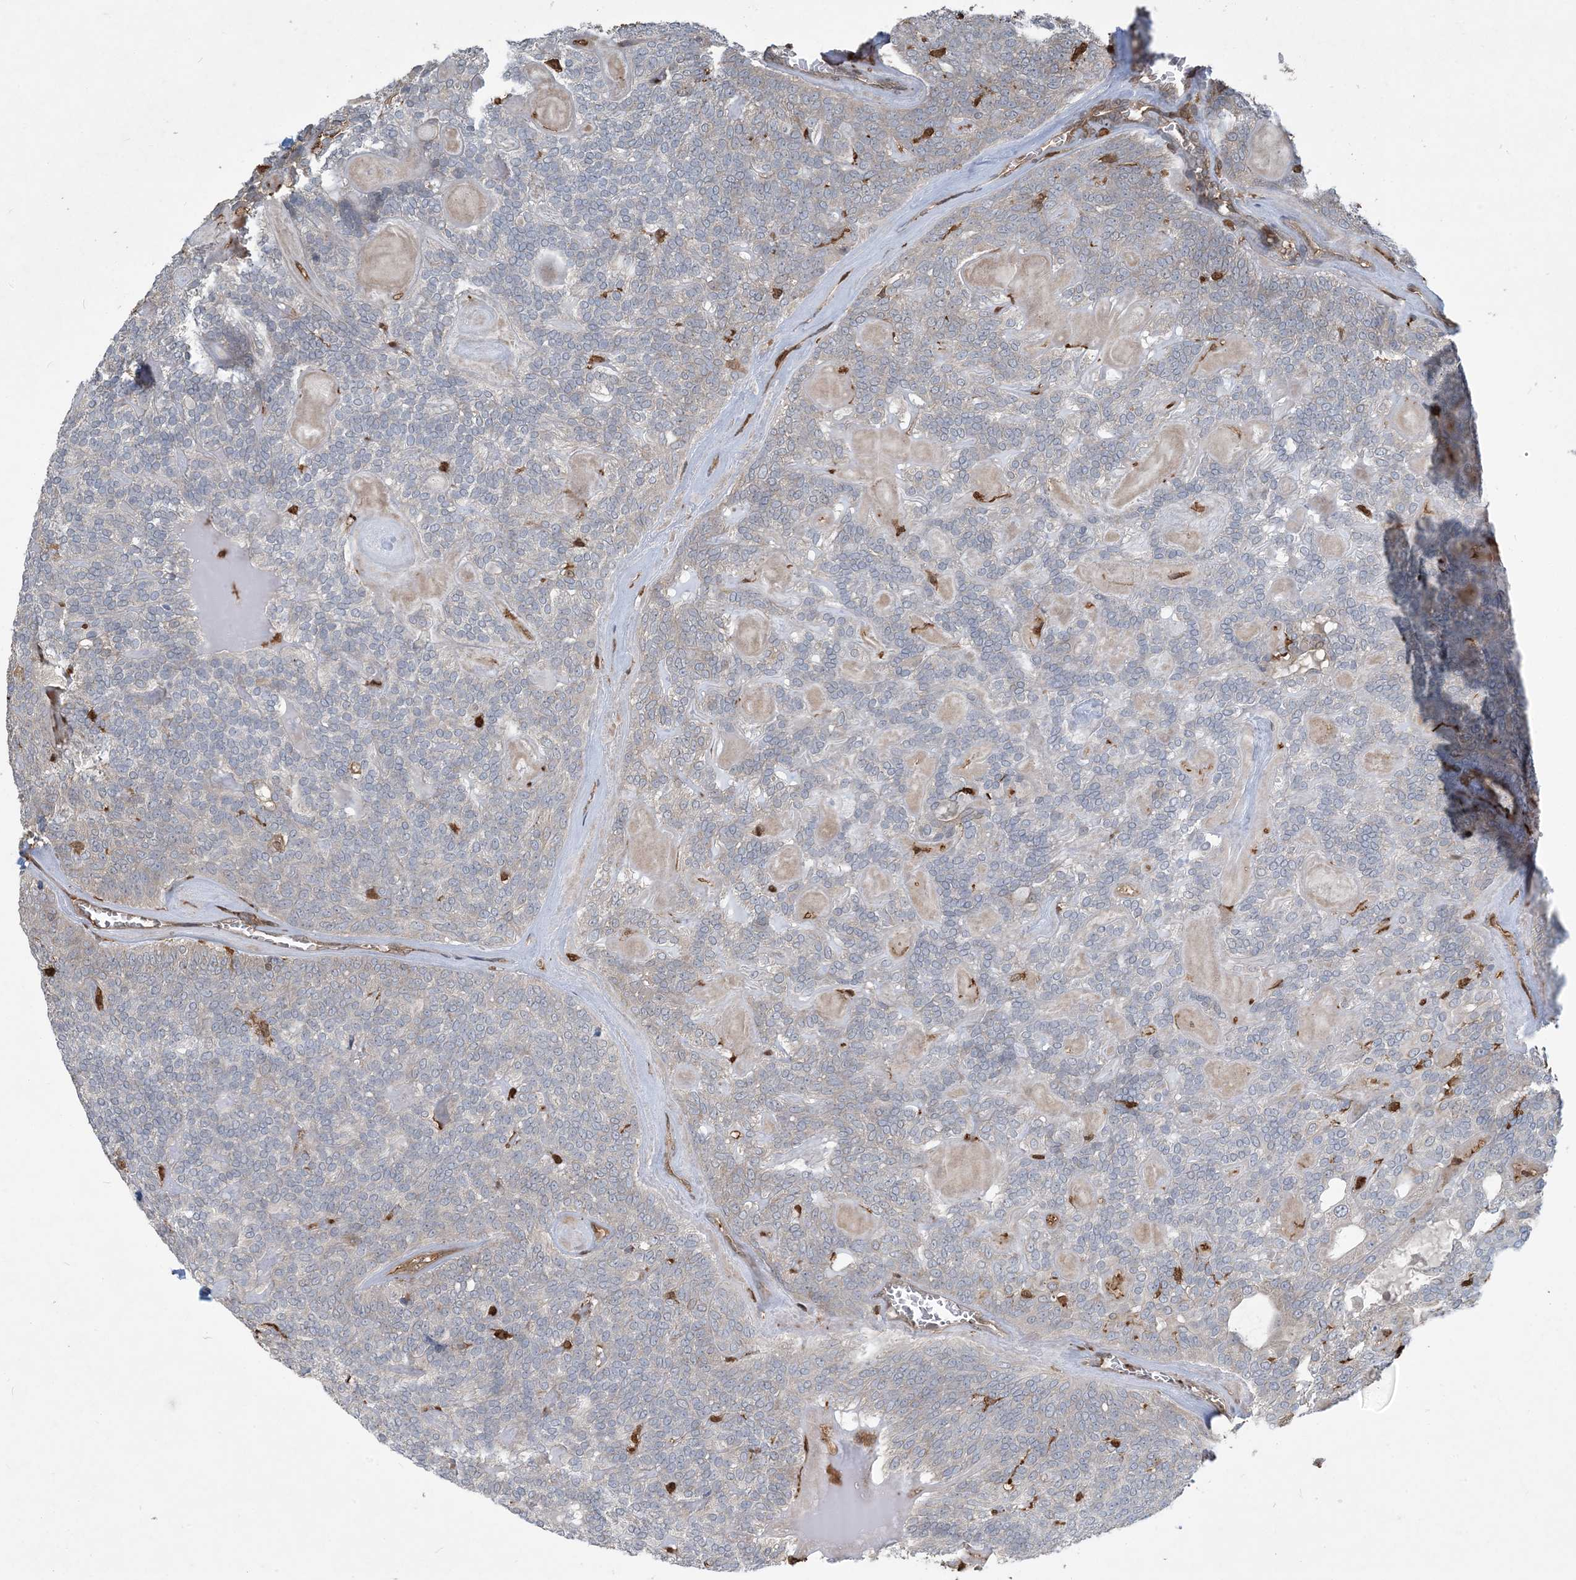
{"staining": {"intensity": "negative", "quantity": "none", "location": "none"}, "tissue": "head and neck cancer", "cell_type": "Tumor cells", "image_type": "cancer", "snomed": [{"axis": "morphology", "description": "Adenocarcinoma, NOS"}, {"axis": "topography", "description": "Head-Neck"}], "caption": "Immunohistochemistry (IHC) histopathology image of neoplastic tissue: human head and neck cancer stained with DAB shows no significant protein positivity in tumor cells.", "gene": "TMSB4X", "patient": {"sex": "male", "age": 66}}